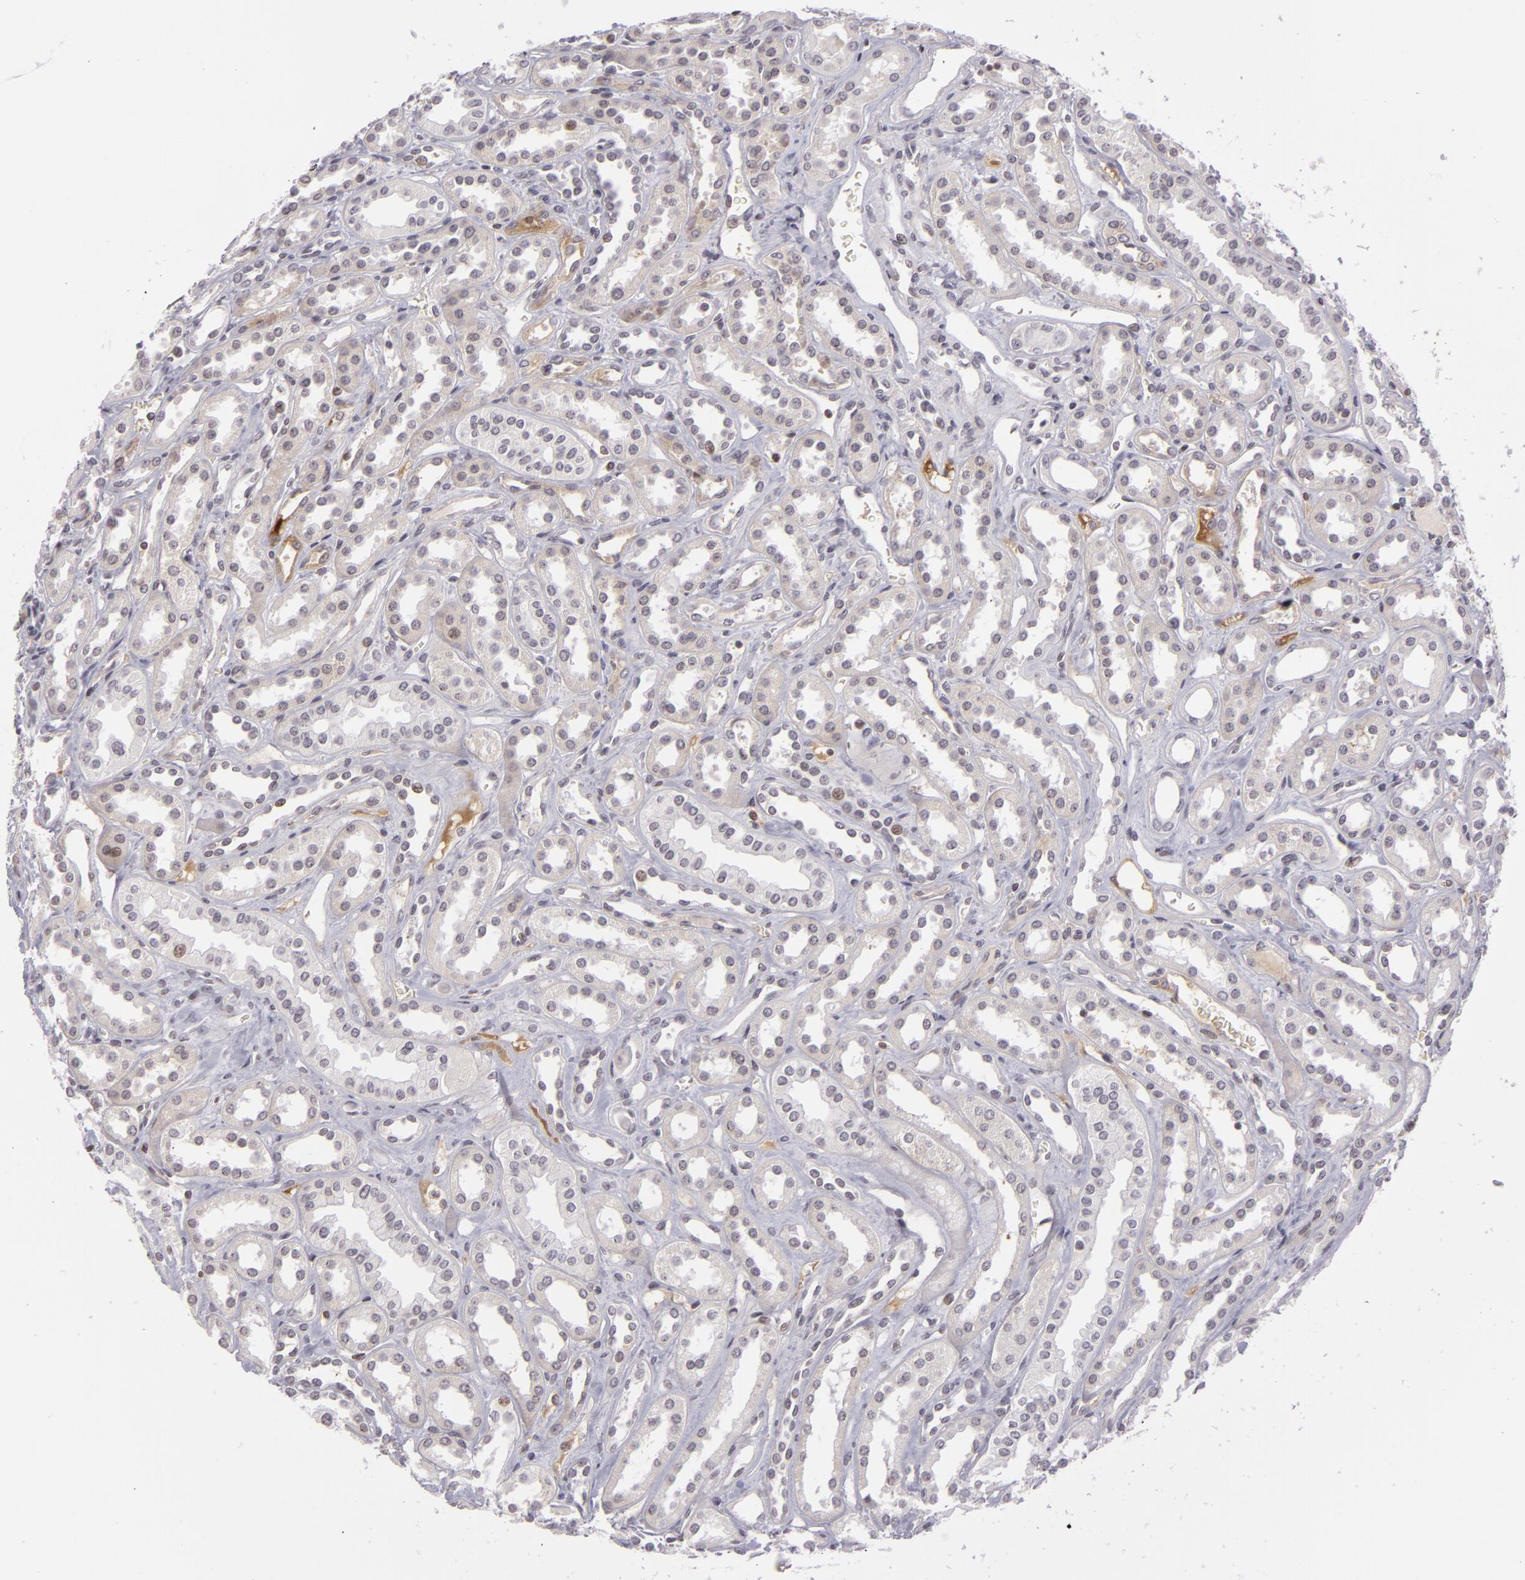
{"staining": {"intensity": "negative", "quantity": "none", "location": "none"}, "tissue": "kidney", "cell_type": "Cells in glomeruli", "image_type": "normal", "snomed": [{"axis": "morphology", "description": "Normal tissue, NOS"}, {"axis": "topography", "description": "Kidney"}], "caption": "DAB immunohistochemical staining of unremarkable kidney reveals no significant expression in cells in glomeruli.", "gene": "CTNNB1", "patient": {"sex": "female", "age": 52}}